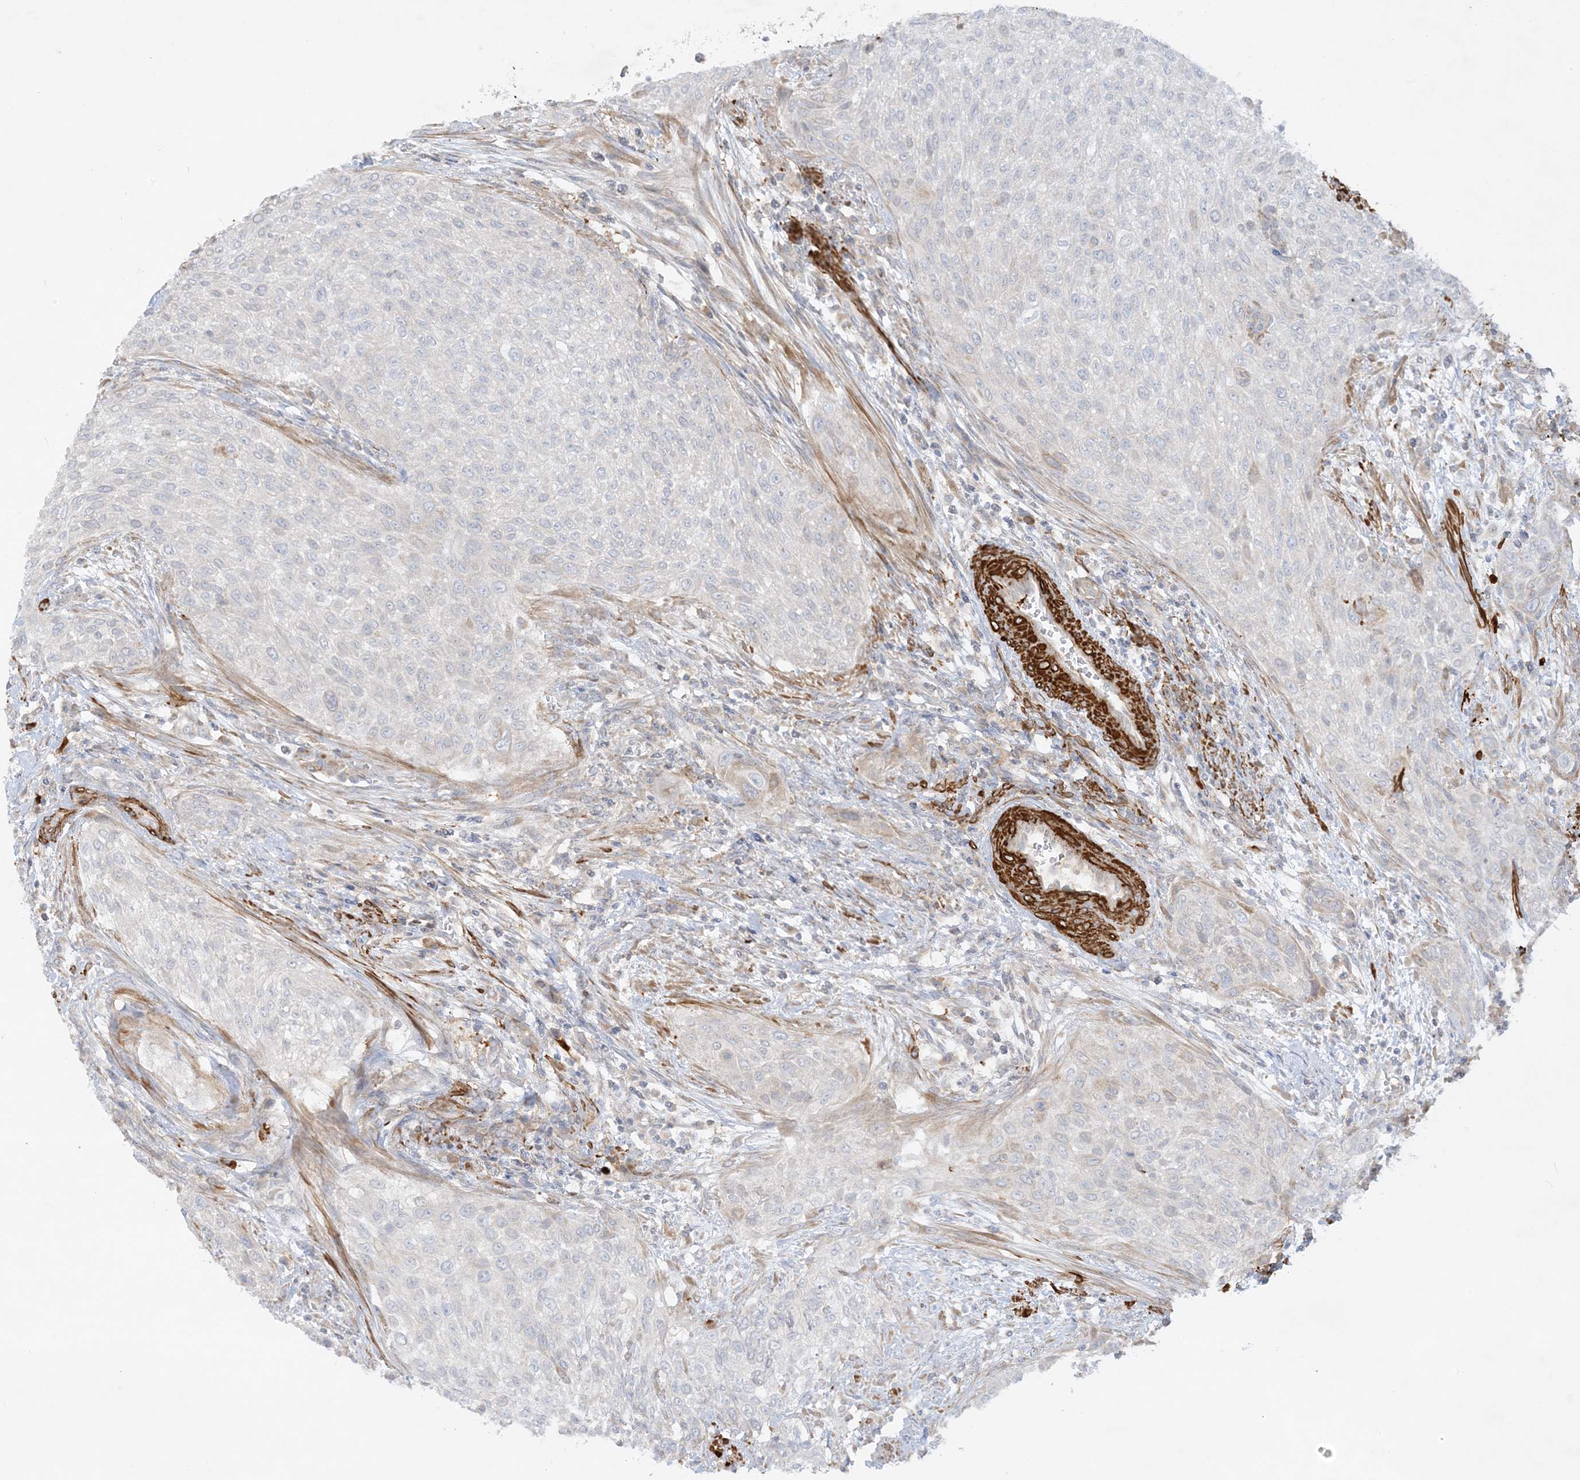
{"staining": {"intensity": "negative", "quantity": "none", "location": "none"}, "tissue": "urothelial cancer", "cell_type": "Tumor cells", "image_type": "cancer", "snomed": [{"axis": "morphology", "description": "Urothelial carcinoma, High grade"}, {"axis": "topography", "description": "Urinary bladder"}], "caption": "Tumor cells show no significant expression in urothelial cancer.", "gene": "THADA", "patient": {"sex": "male", "age": 35}}